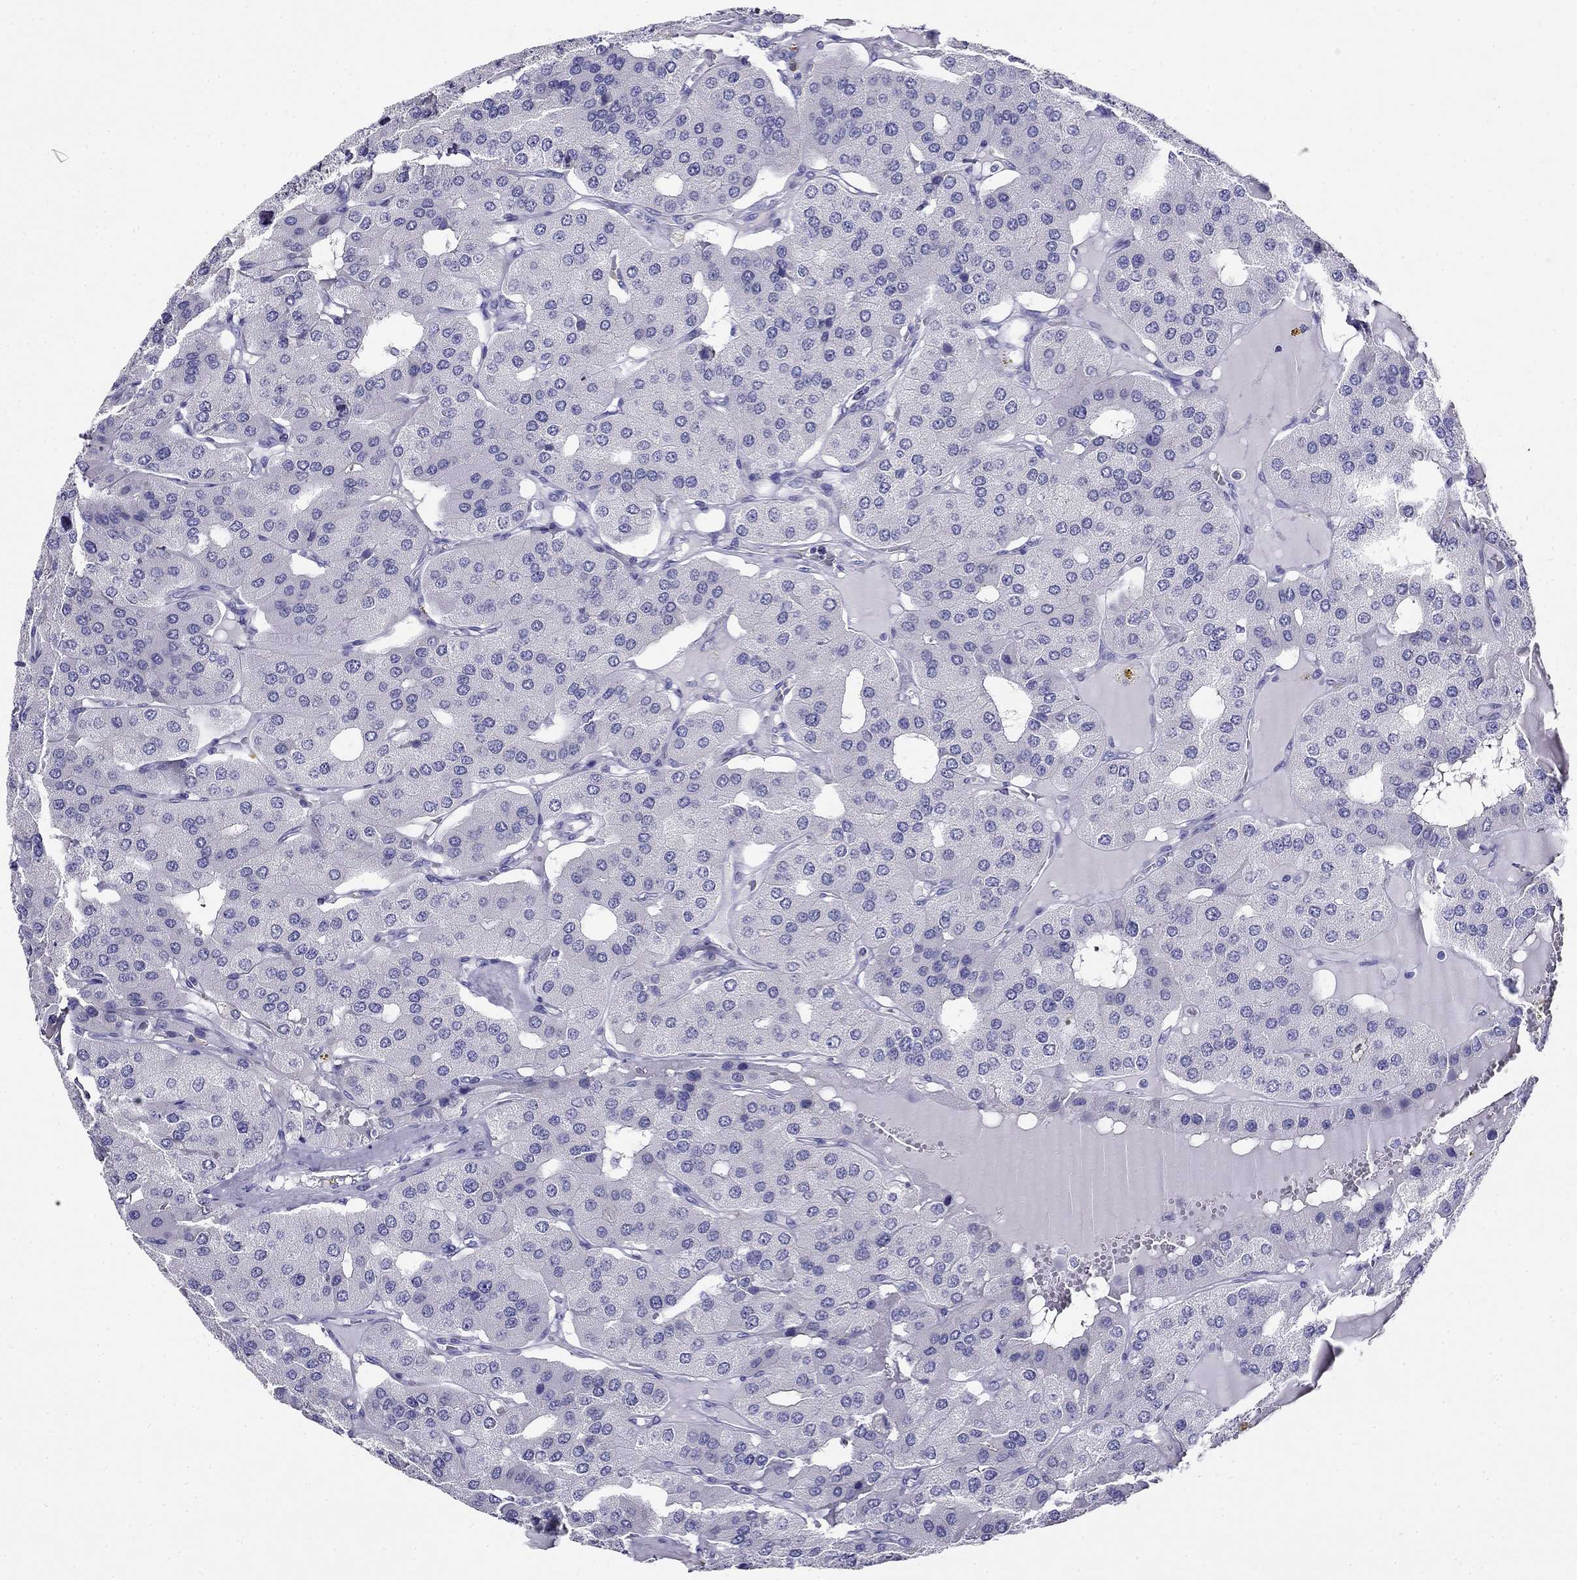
{"staining": {"intensity": "negative", "quantity": "none", "location": "none"}, "tissue": "parathyroid gland", "cell_type": "Glandular cells", "image_type": "normal", "snomed": [{"axis": "morphology", "description": "Normal tissue, NOS"}, {"axis": "morphology", "description": "Adenoma, NOS"}, {"axis": "topography", "description": "Parathyroid gland"}], "caption": "High magnification brightfield microscopy of unremarkable parathyroid gland stained with DAB (3,3'-diaminobenzidine) (brown) and counterstained with hematoxylin (blue): glandular cells show no significant positivity. Brightfield microscopy of IHC stained with DAB (brown) and hematoxylin (blue), captured at high magnification.", "gene": "PPP1R36", "patient": {"sex": "female", "age": 86}}